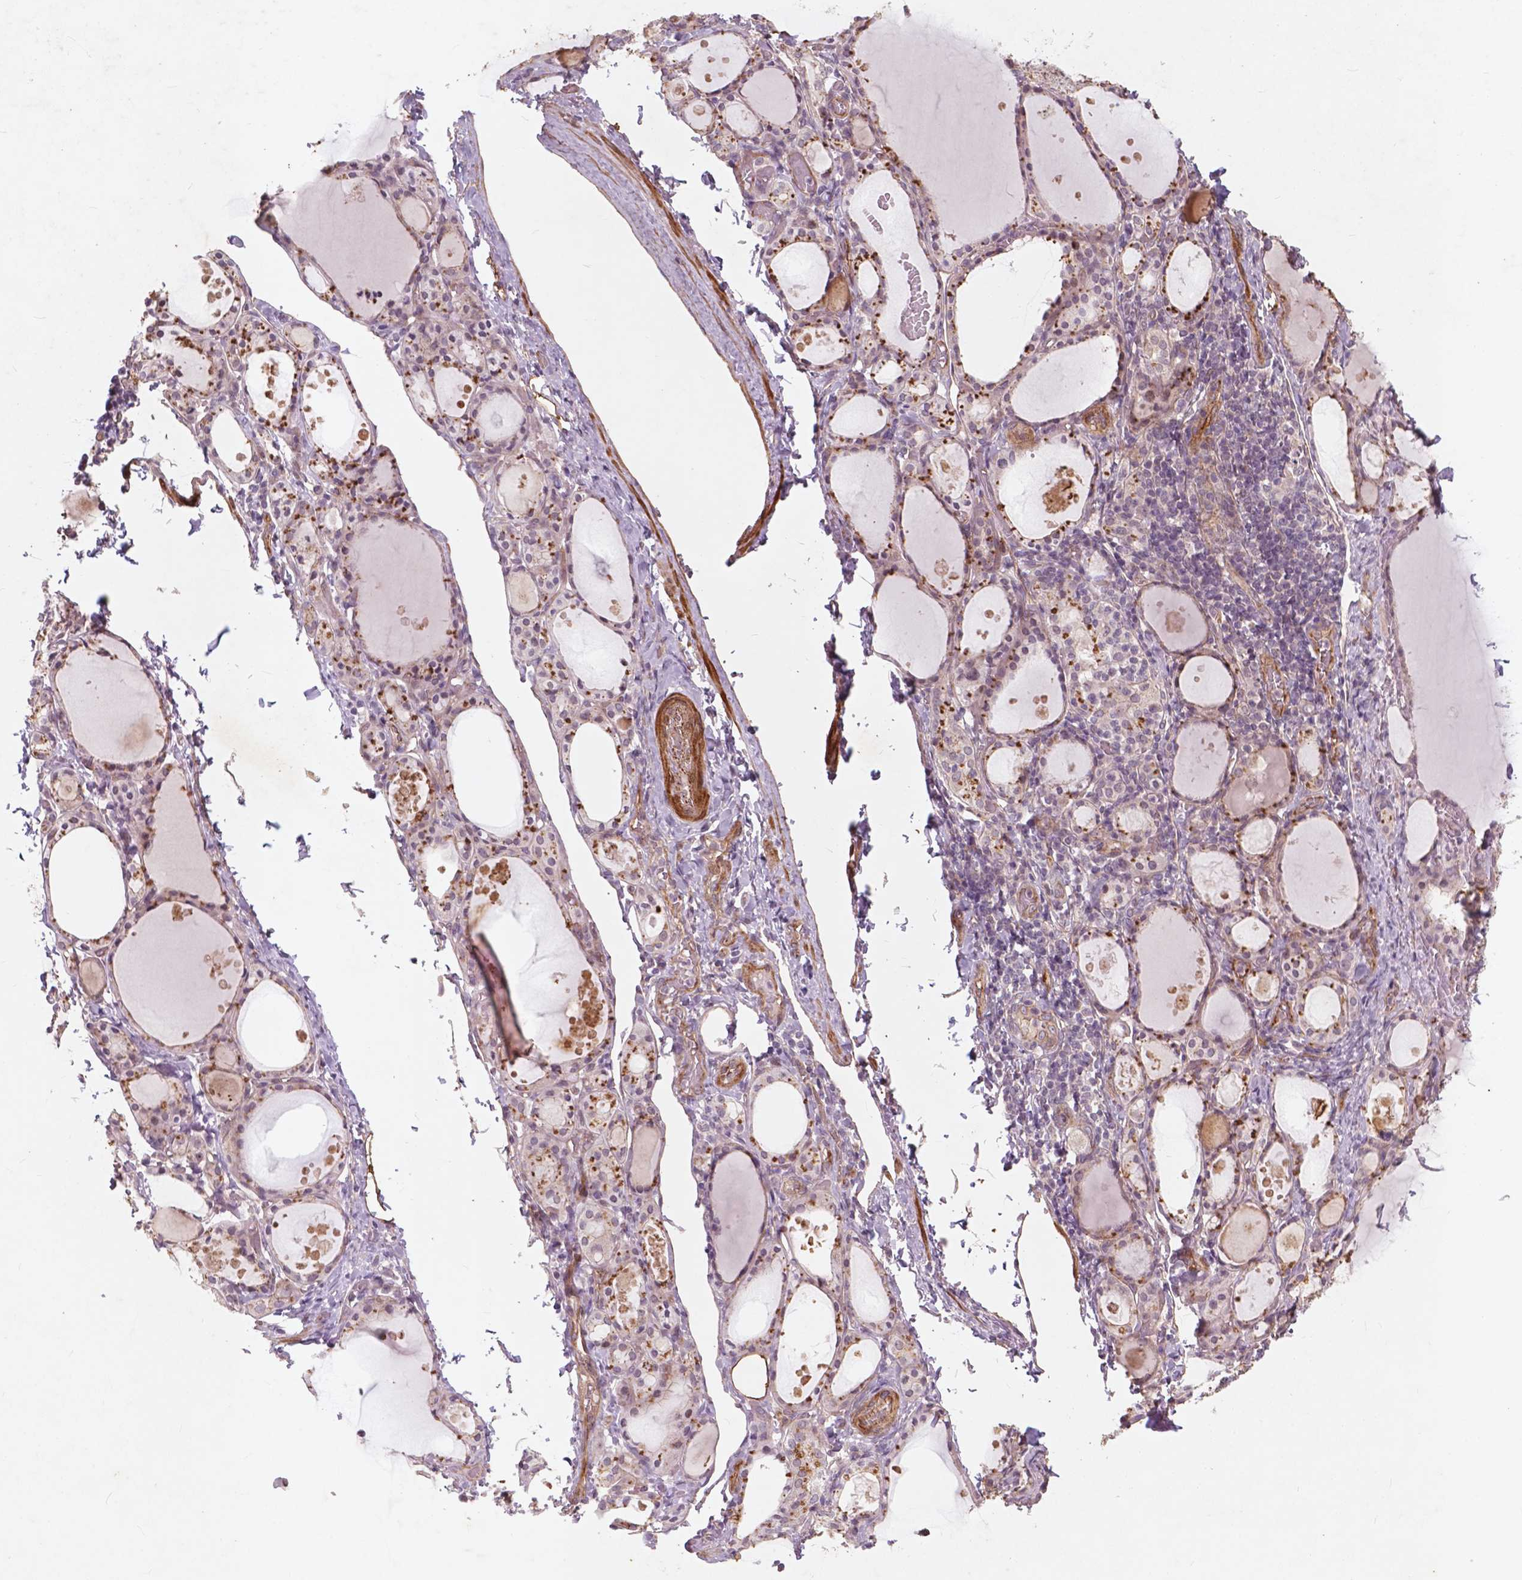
{"staining": {"intensity": "strong", "quantity": "<25%", "location": "cytoplasmic/membranous"}, "tissue": "thyroid gland", "cell_type": "Glandular cells", "image_type": "normal", "snomed": [{"axis": "morphology", "description": "Normal tissue, NOS"}, {"axis": "topography", "description": "Thyroid gland"}], "caption": "Immunohistochemical staining of benign human thyroid gland displays strong cytoplasmic/membranous protein expression in about <25% of glandular cells. The staining was performed using DAB, with brown indicating positive protein expression. Nuclei are stained blue with hematoxylin.", "gene": "RFPL4B", "patient": {"sex": "male", "age": 68}}